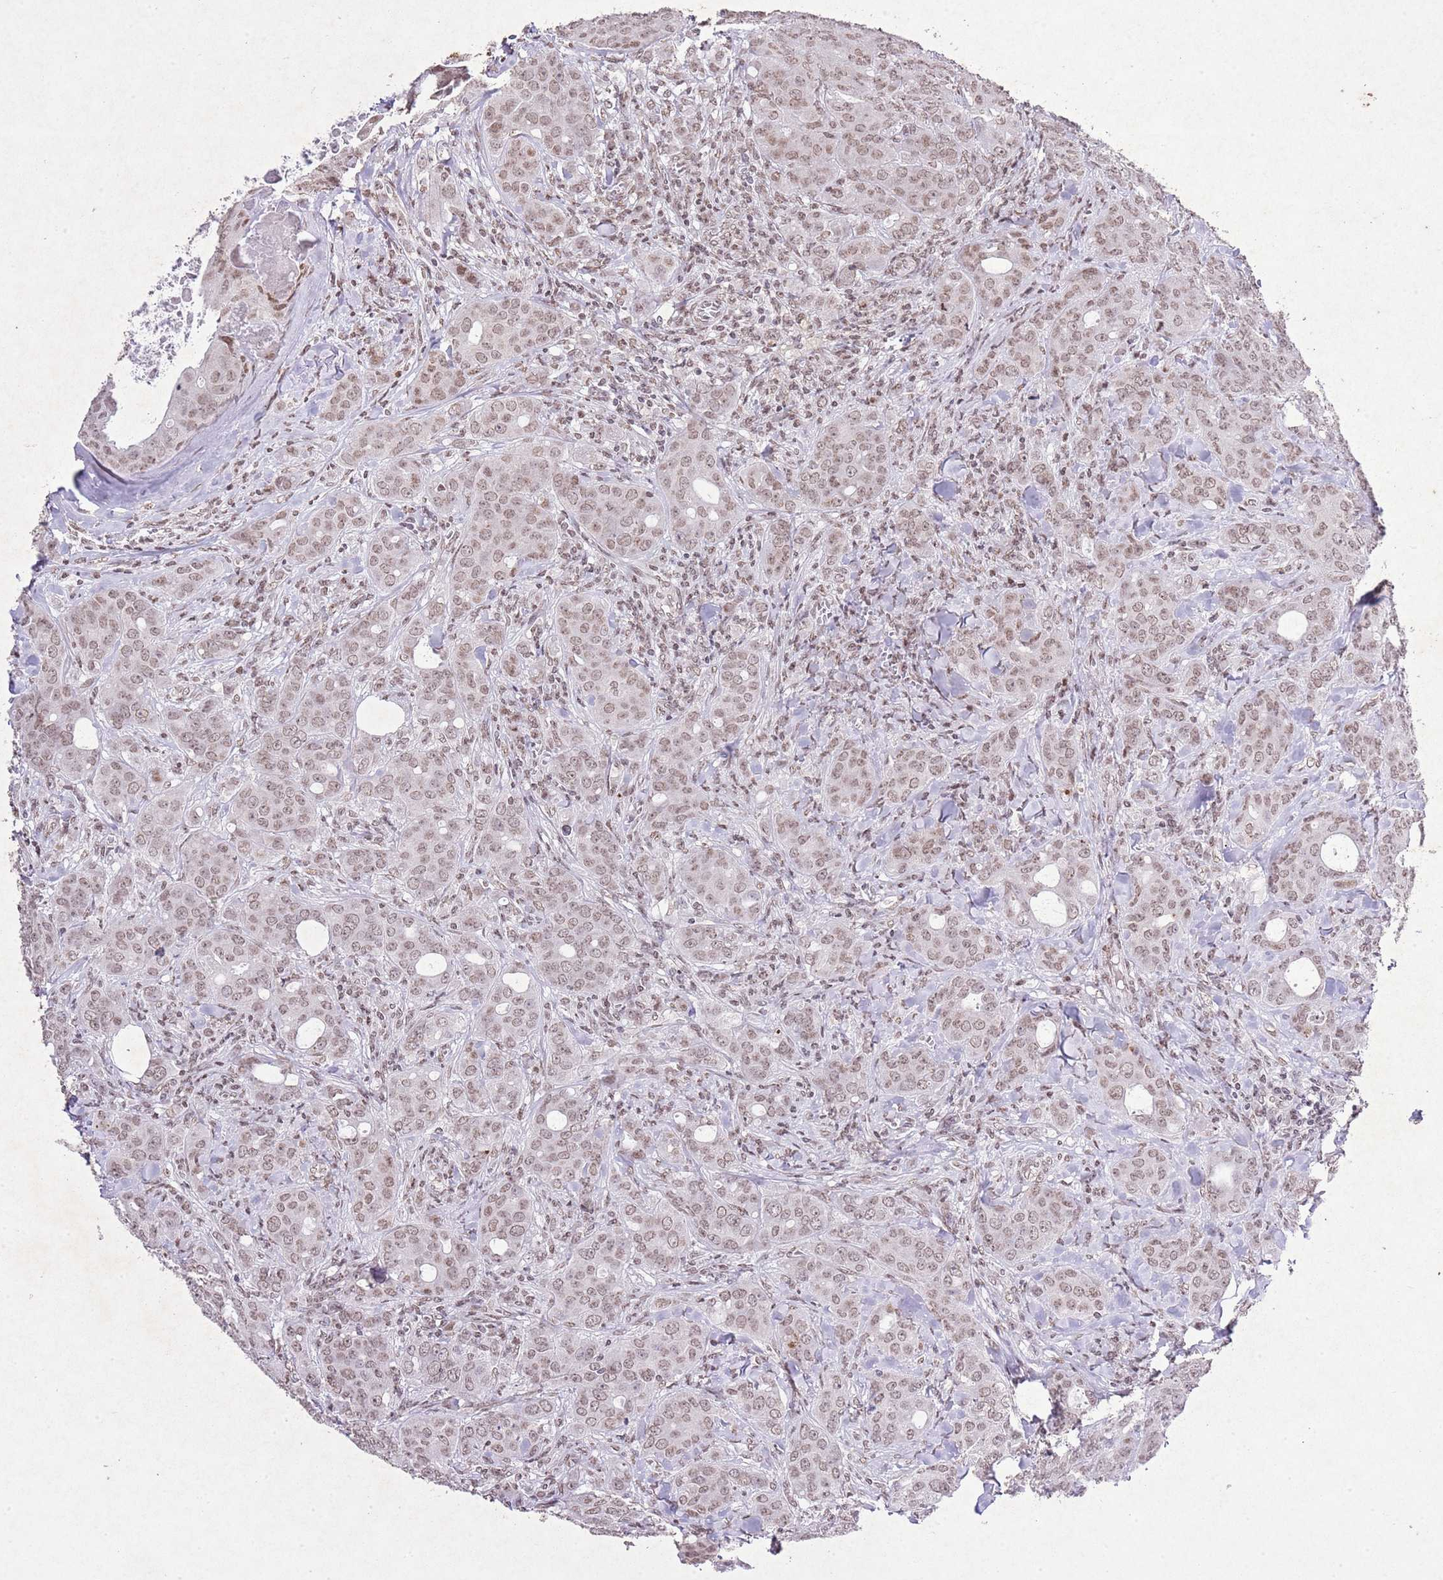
{"staining": {"intensity": "weak", "quantity": ">75%", "location": "nuclear"}, "tissue": "breast cancer", "cell_type": "Tumor cells", "image_type": "cancer", "snomed": [{"axis": "morphology", "description": "Duct carcinoma"}, {"axis": "topography", "description": "Breast"}], "caption": "Protein expression analysis of breast cancer demonstrates weak nuclear expression in about >75% of tumor cells.", "gene": "BMAL1", "patient": {"sex": "female", "age": 43}}